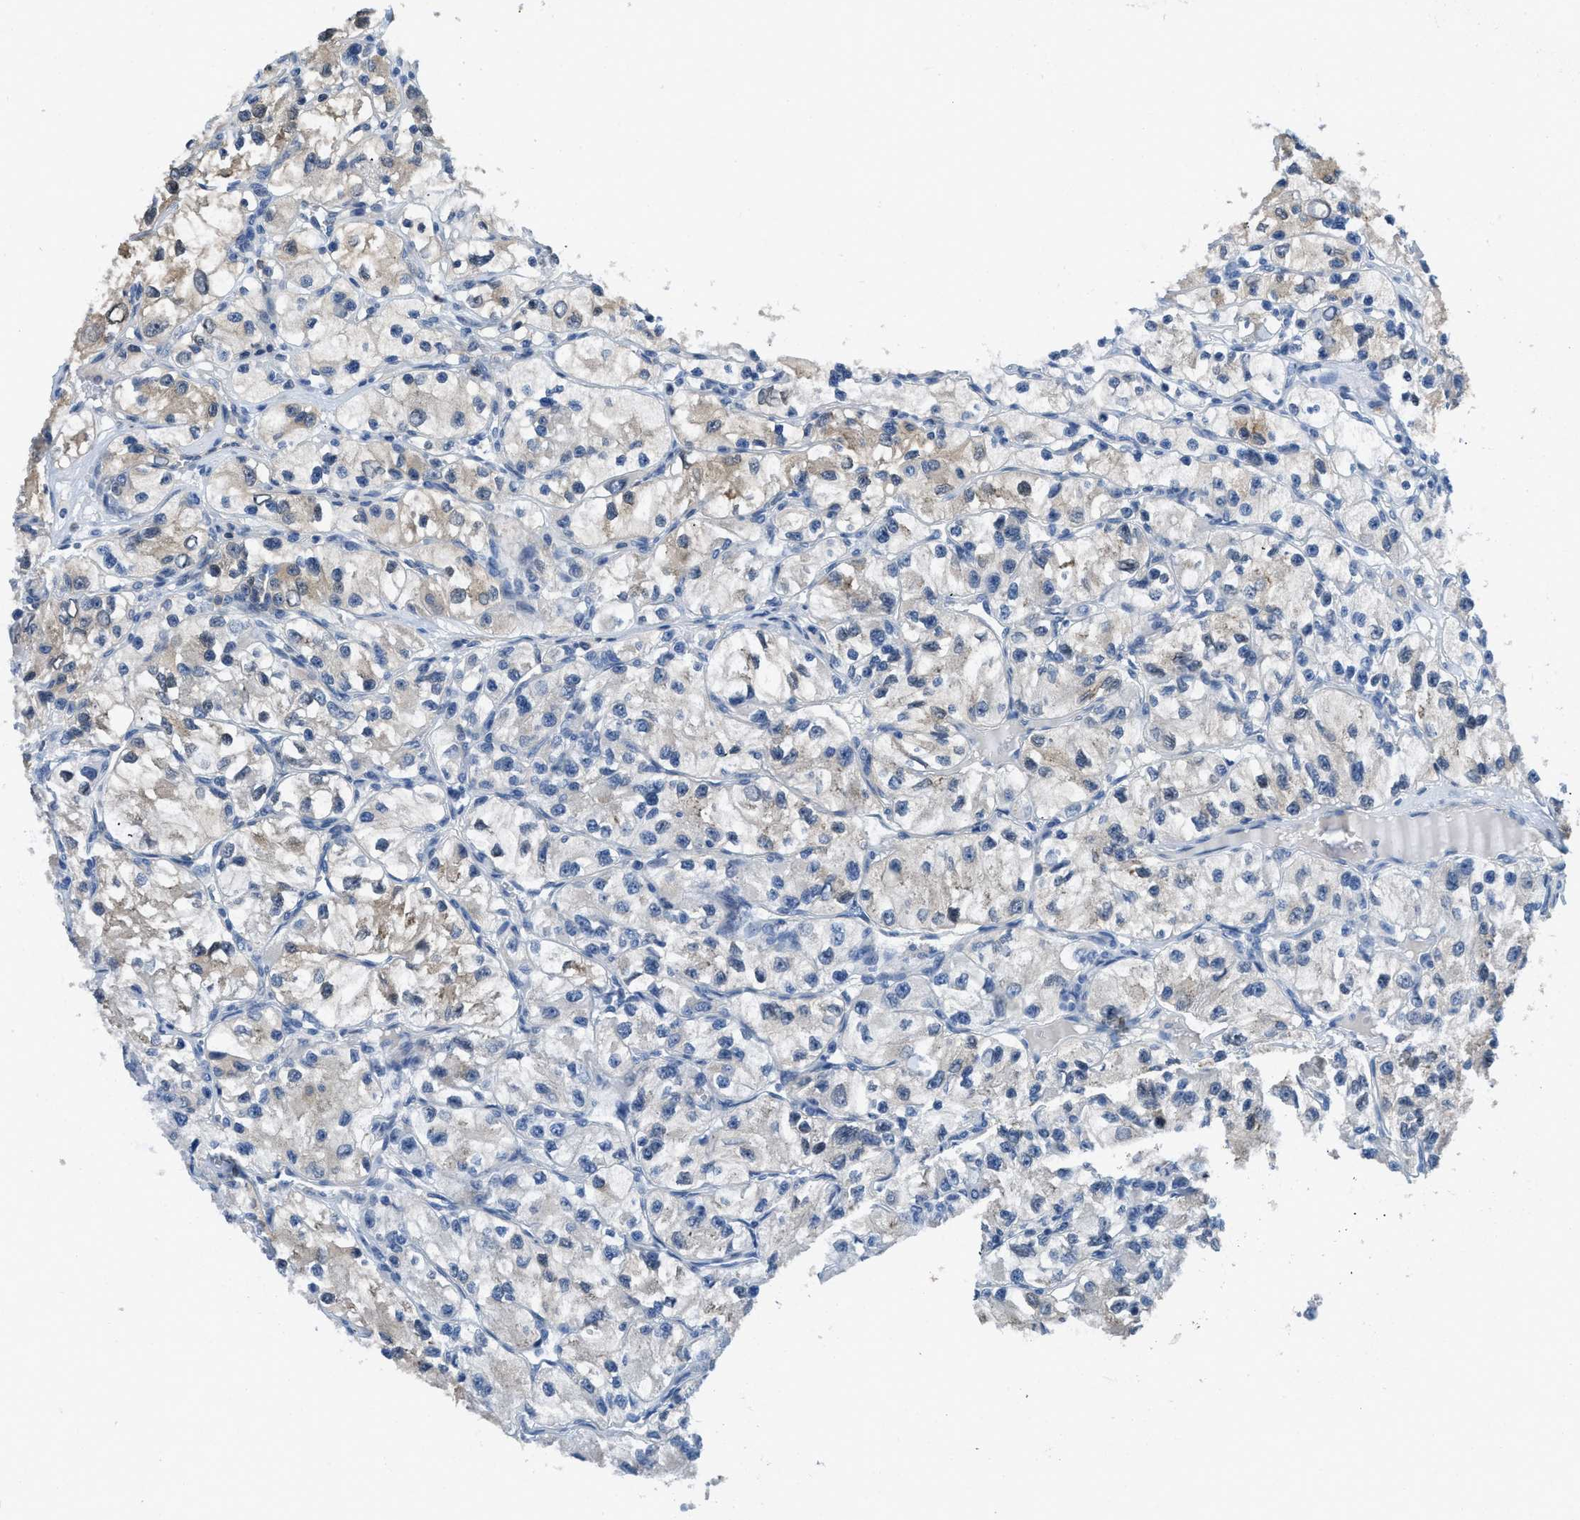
{"staining": {"intensity": "weak", "quantity": "<25%", "location": "cytoplasmic/membranous"}, "tissue": "renal cancer", "cell_type": "Tumor cells", "image_type": "cancer", "snomed": [{"axis": "morphology", "description": "Adenocarcinoma, NOS"}, {"axis": "topography", "description": "Kidney"}], "caption": "The IHC histopathology image has no significant positivity in tumor cells of renal adenocarcinoma tissue. (DAB immunohistochemistry with hematoxylin counter stain).", "gene": "TES", "patient": {"sex": "female", "age": 57}}